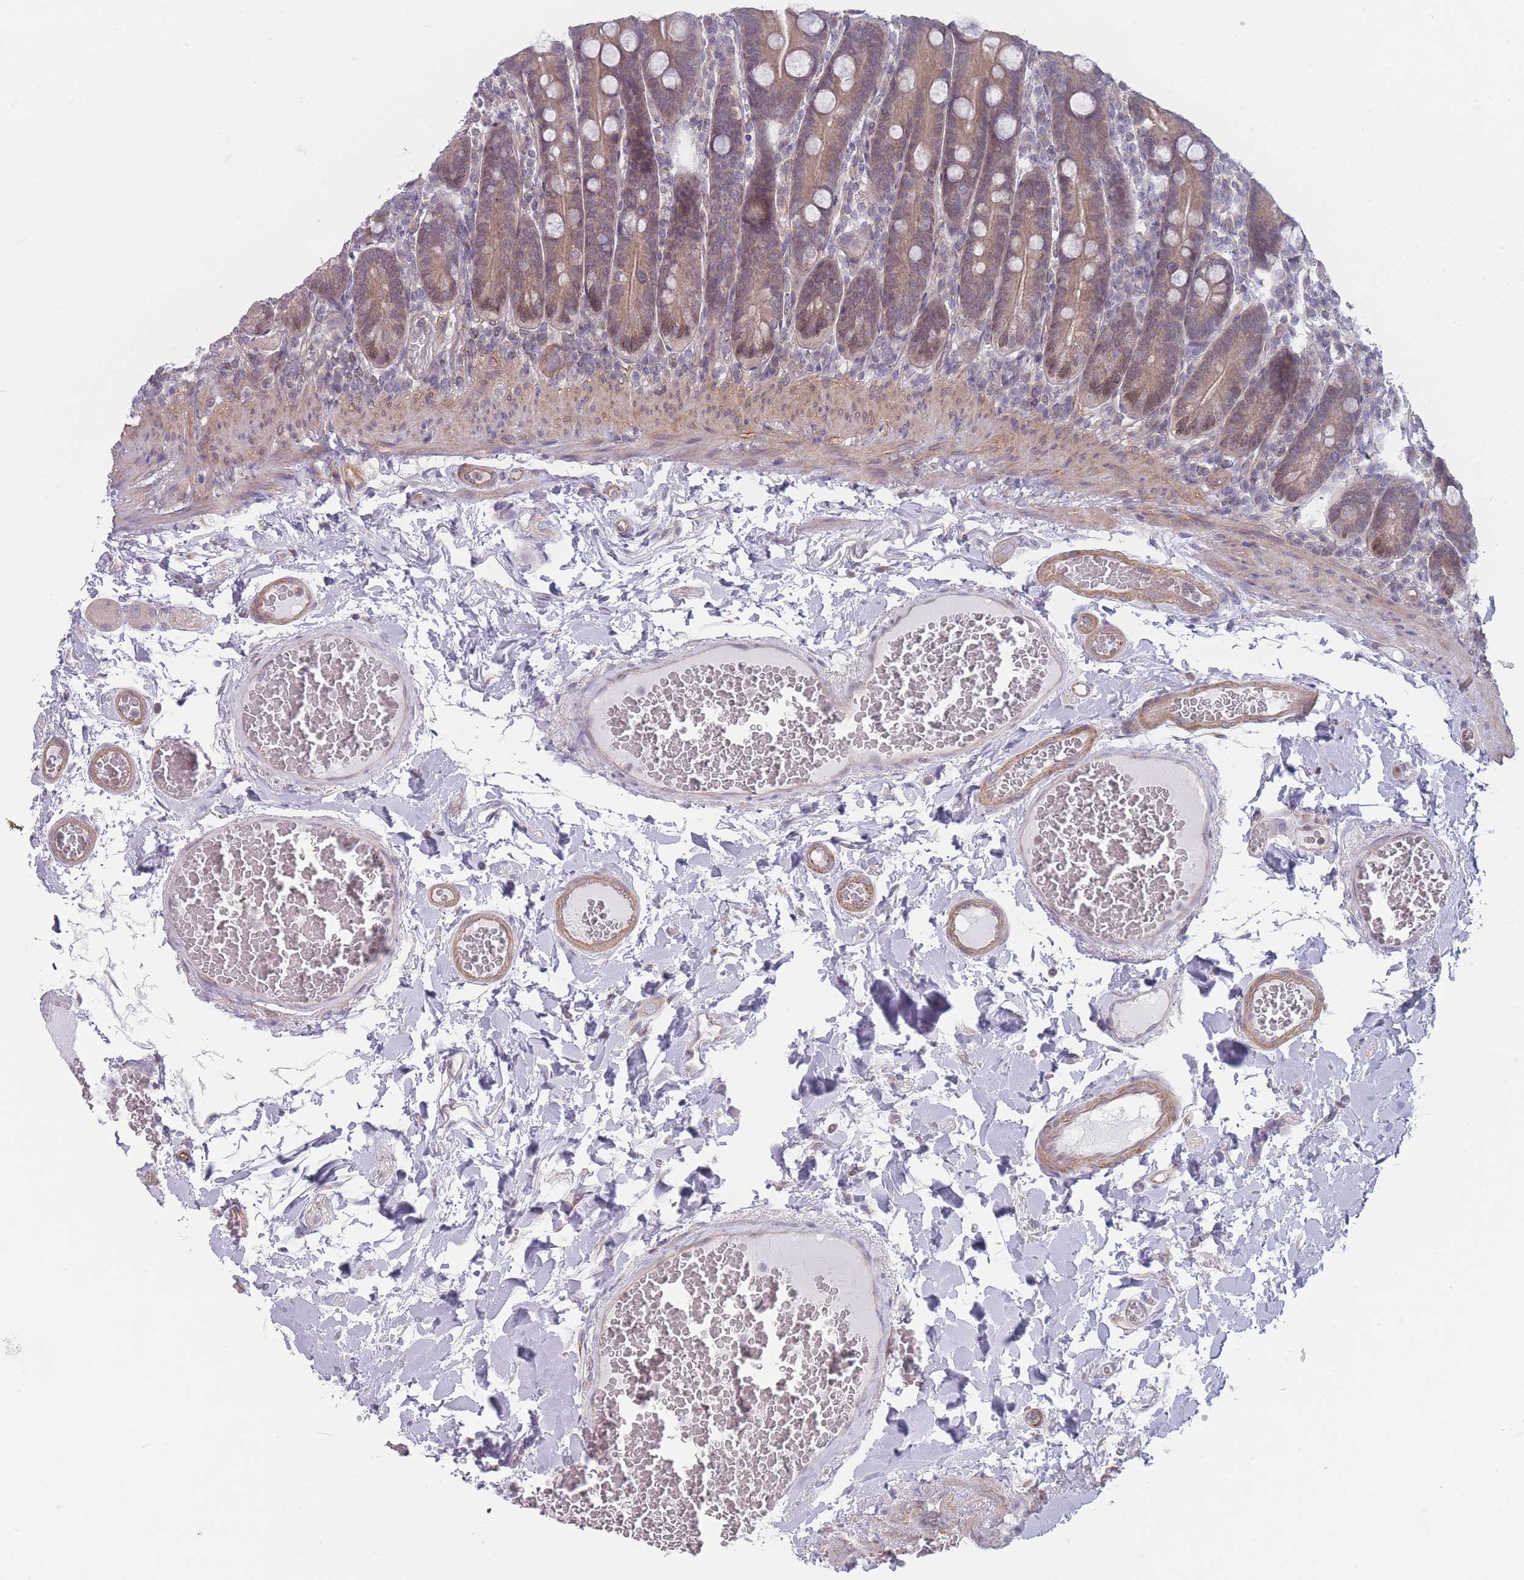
{"staining": {"intensity": "moderate", "quantity": ">75%", "location": "cytoplasmic/membranous"}, "tissue": "duodenum", "cell_type": "Glandular cells", "image_type": "normal", "snomed": [{"axis": "morphology", "description": "Normal tissue, NOS"}, {"axis": "topography", "description": "Duodenum"}], "caption": "Immunohistochemistry image of unremarkable human duodenum stained for a protein (brown), which demonstrates medium levels of moderate cytoplasmic/membranous expression in about >75% of glandular cells.", "gene": "VRK2", "patient": {"sex": "female", "age": 62}}